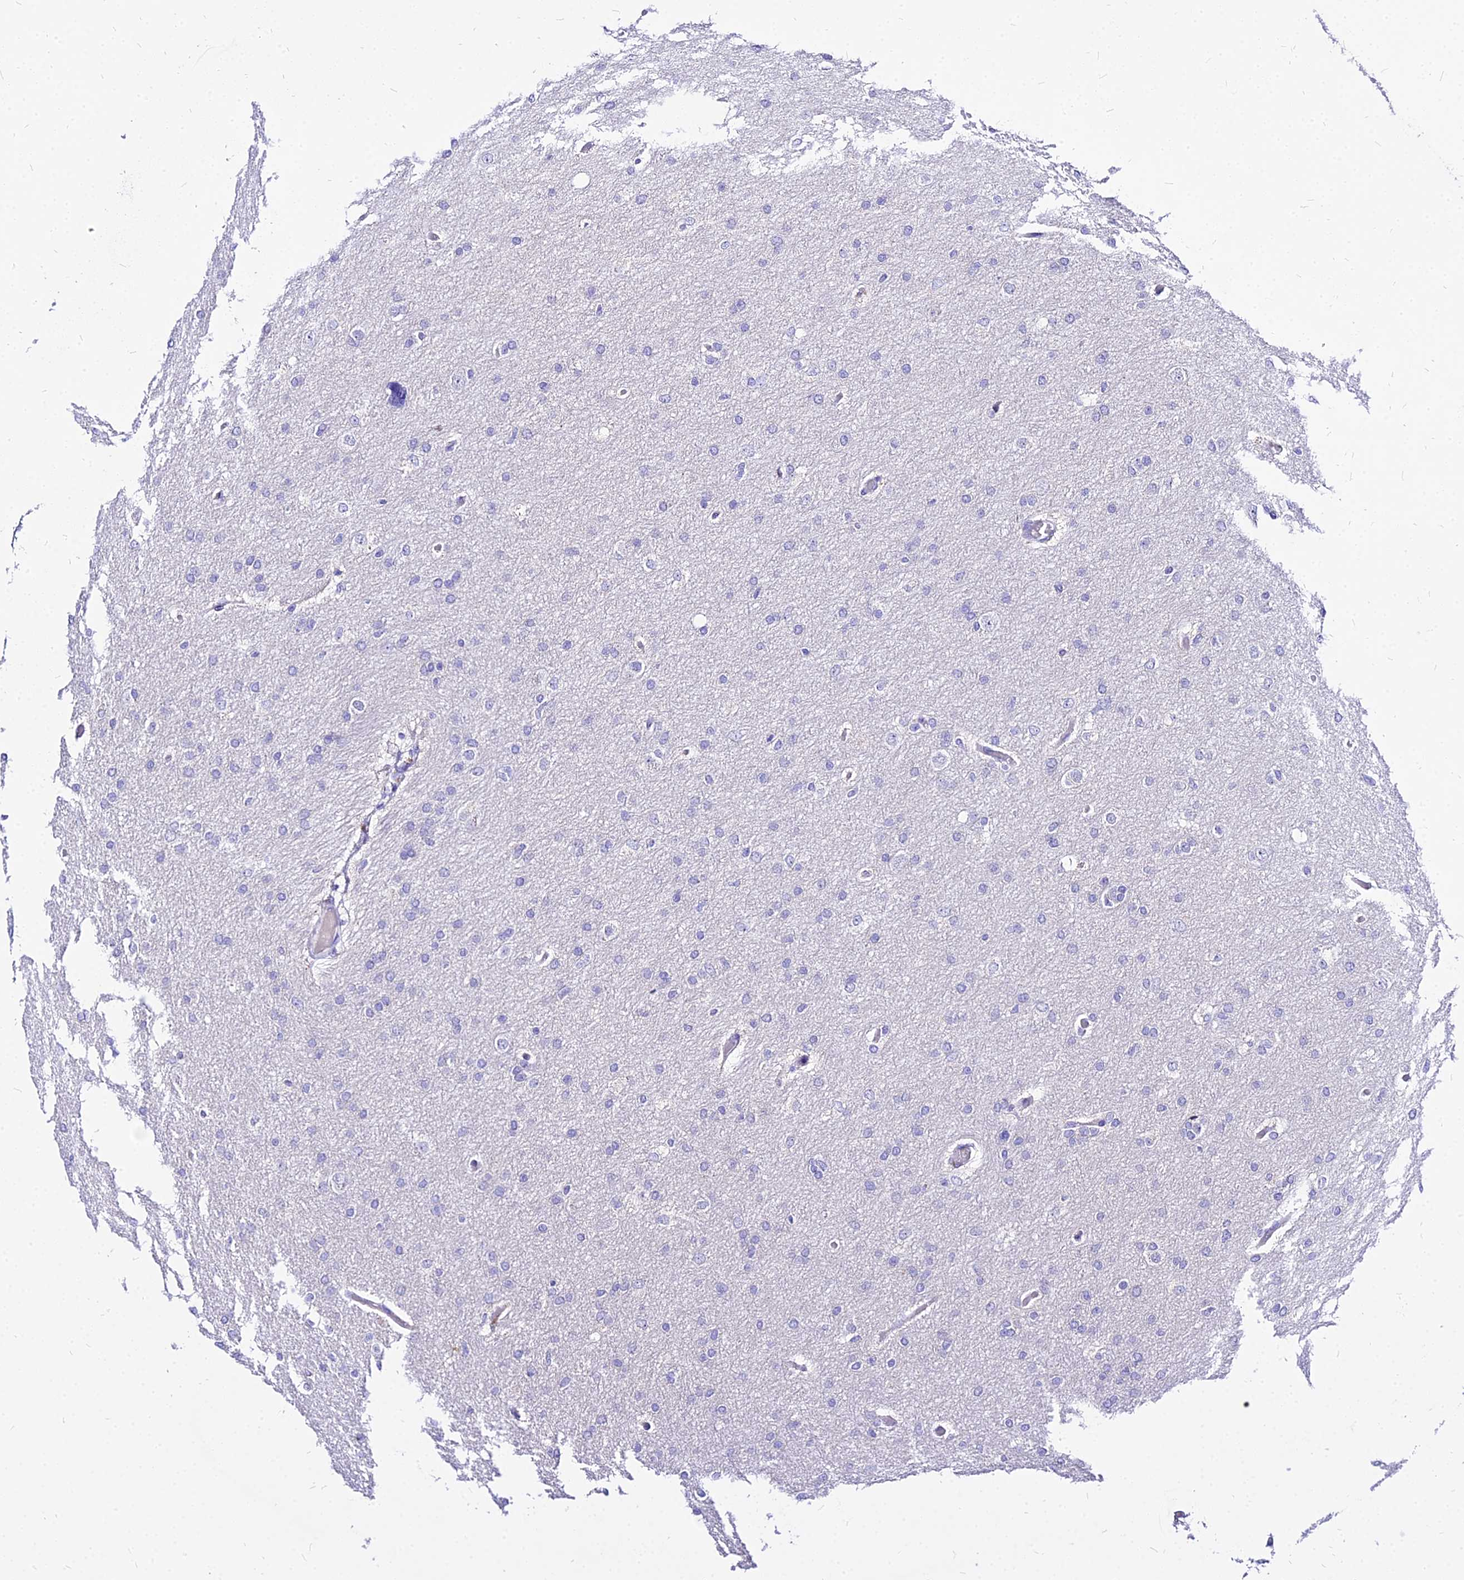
{"staining": {"intensity": "negative", "quantity": "none", "location": "none"}, "tissue": "glioma", "cell_type": "Tumor cells", "image_type": "cancer", "snomed": [{"axis": "morphology", "description": "Glioma, malignant, High grade"}, {"axis": "topography", "description": "Cerebral cortex"}], "caption": "The micrograph reveals no significant expression in tumor cells of malignant glioma (high-grade).", "gene": "CARD18", "patient": {"sex": "female", "age": 36}}